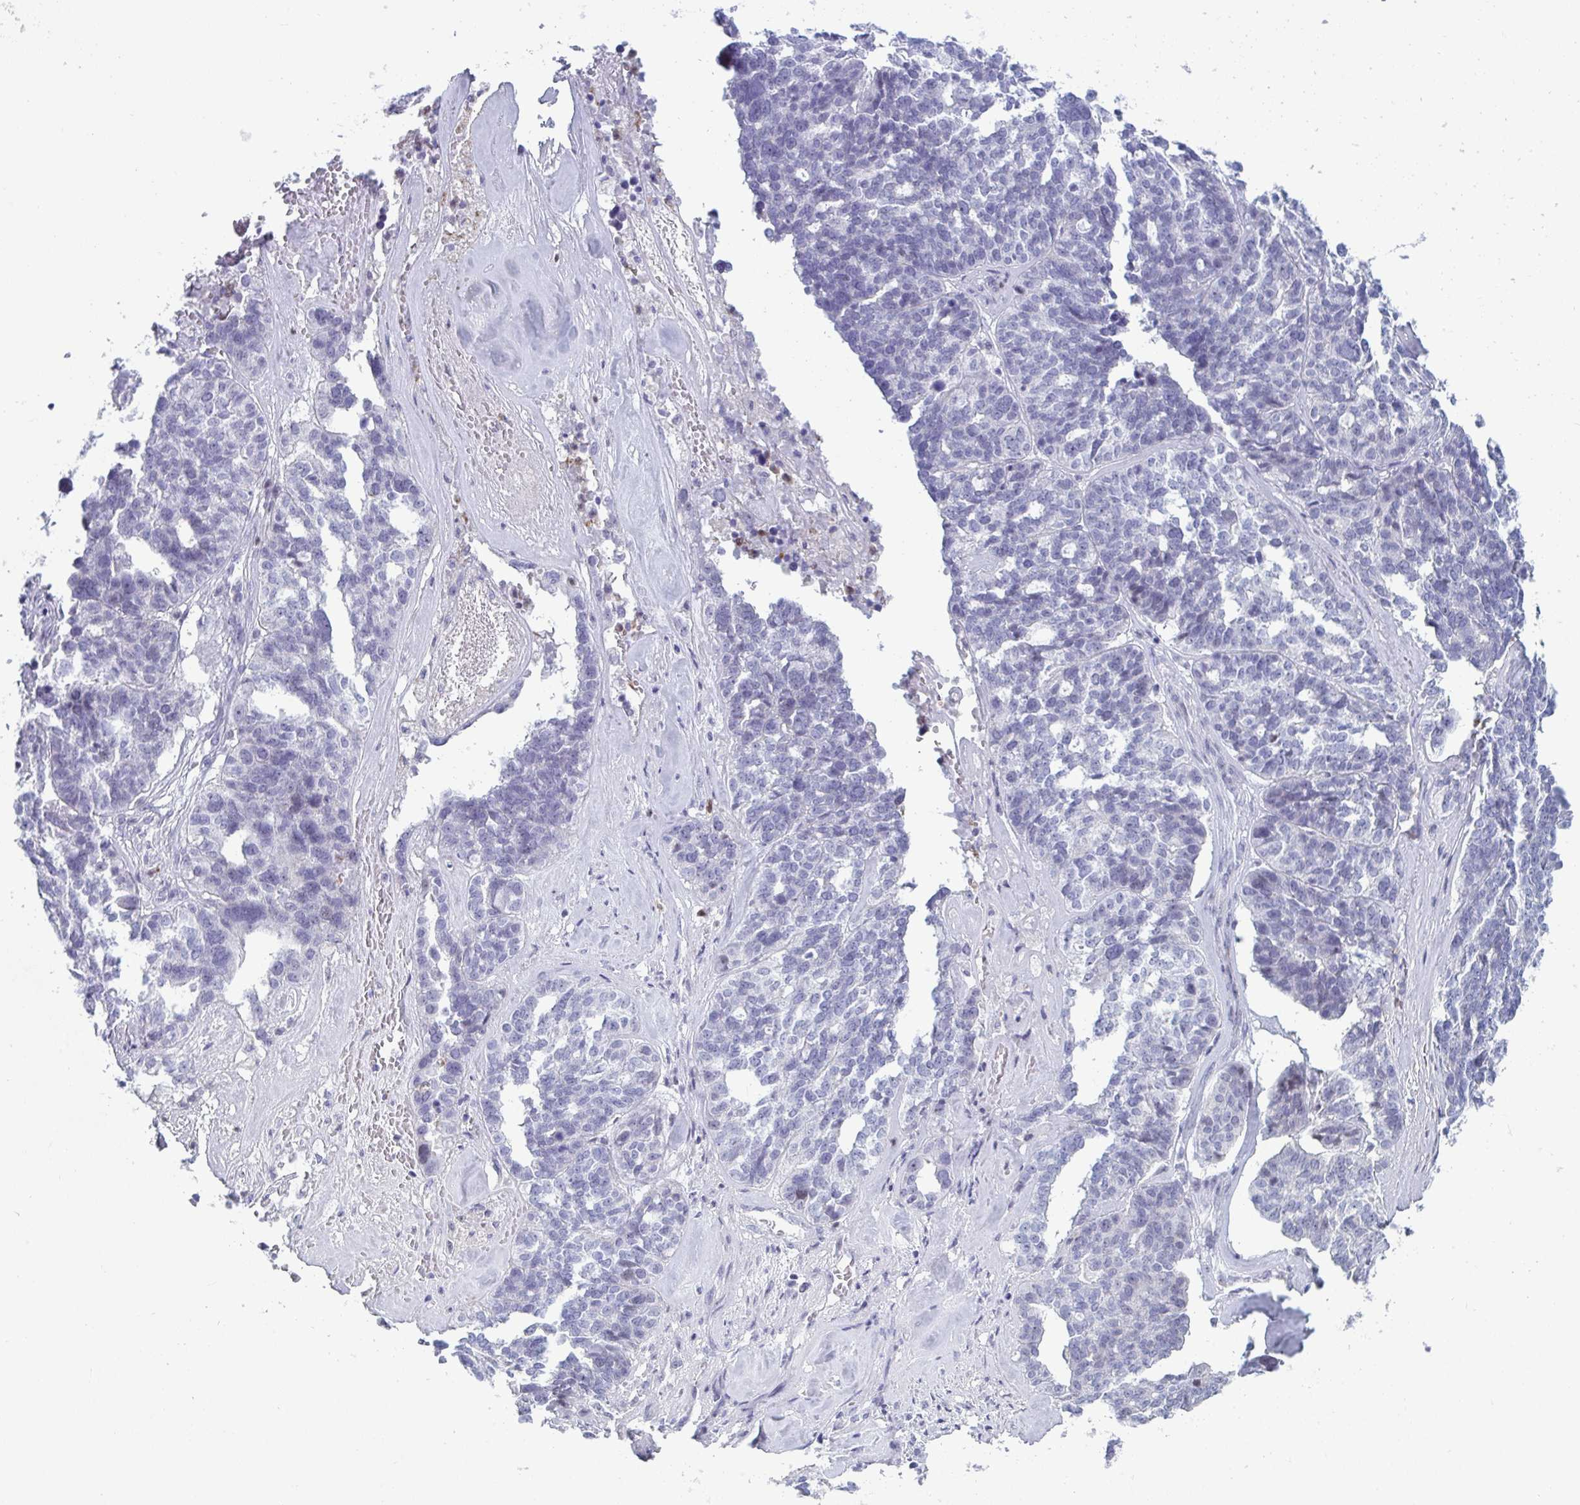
{"staining": {"intensity": "negative", "quantity": "none", "location": "none"}, "tissue": "ovarian cancer", "cell_type": "Tumor cells", "image_type": "cancer", "snomed": [{"axis": "morphology", "description": "Cystadenocarcinoma, serous, NOS"}, {"axis": "topography", "description": "Ovary"}], "caption": "The immunohistochemistry histopathology image has no significant staining in tumor cells of ovarian serous cystadenocarcinoma tissue.", "gene": "CYP4F11", "patient": {"sex": "female", "age": 59}}